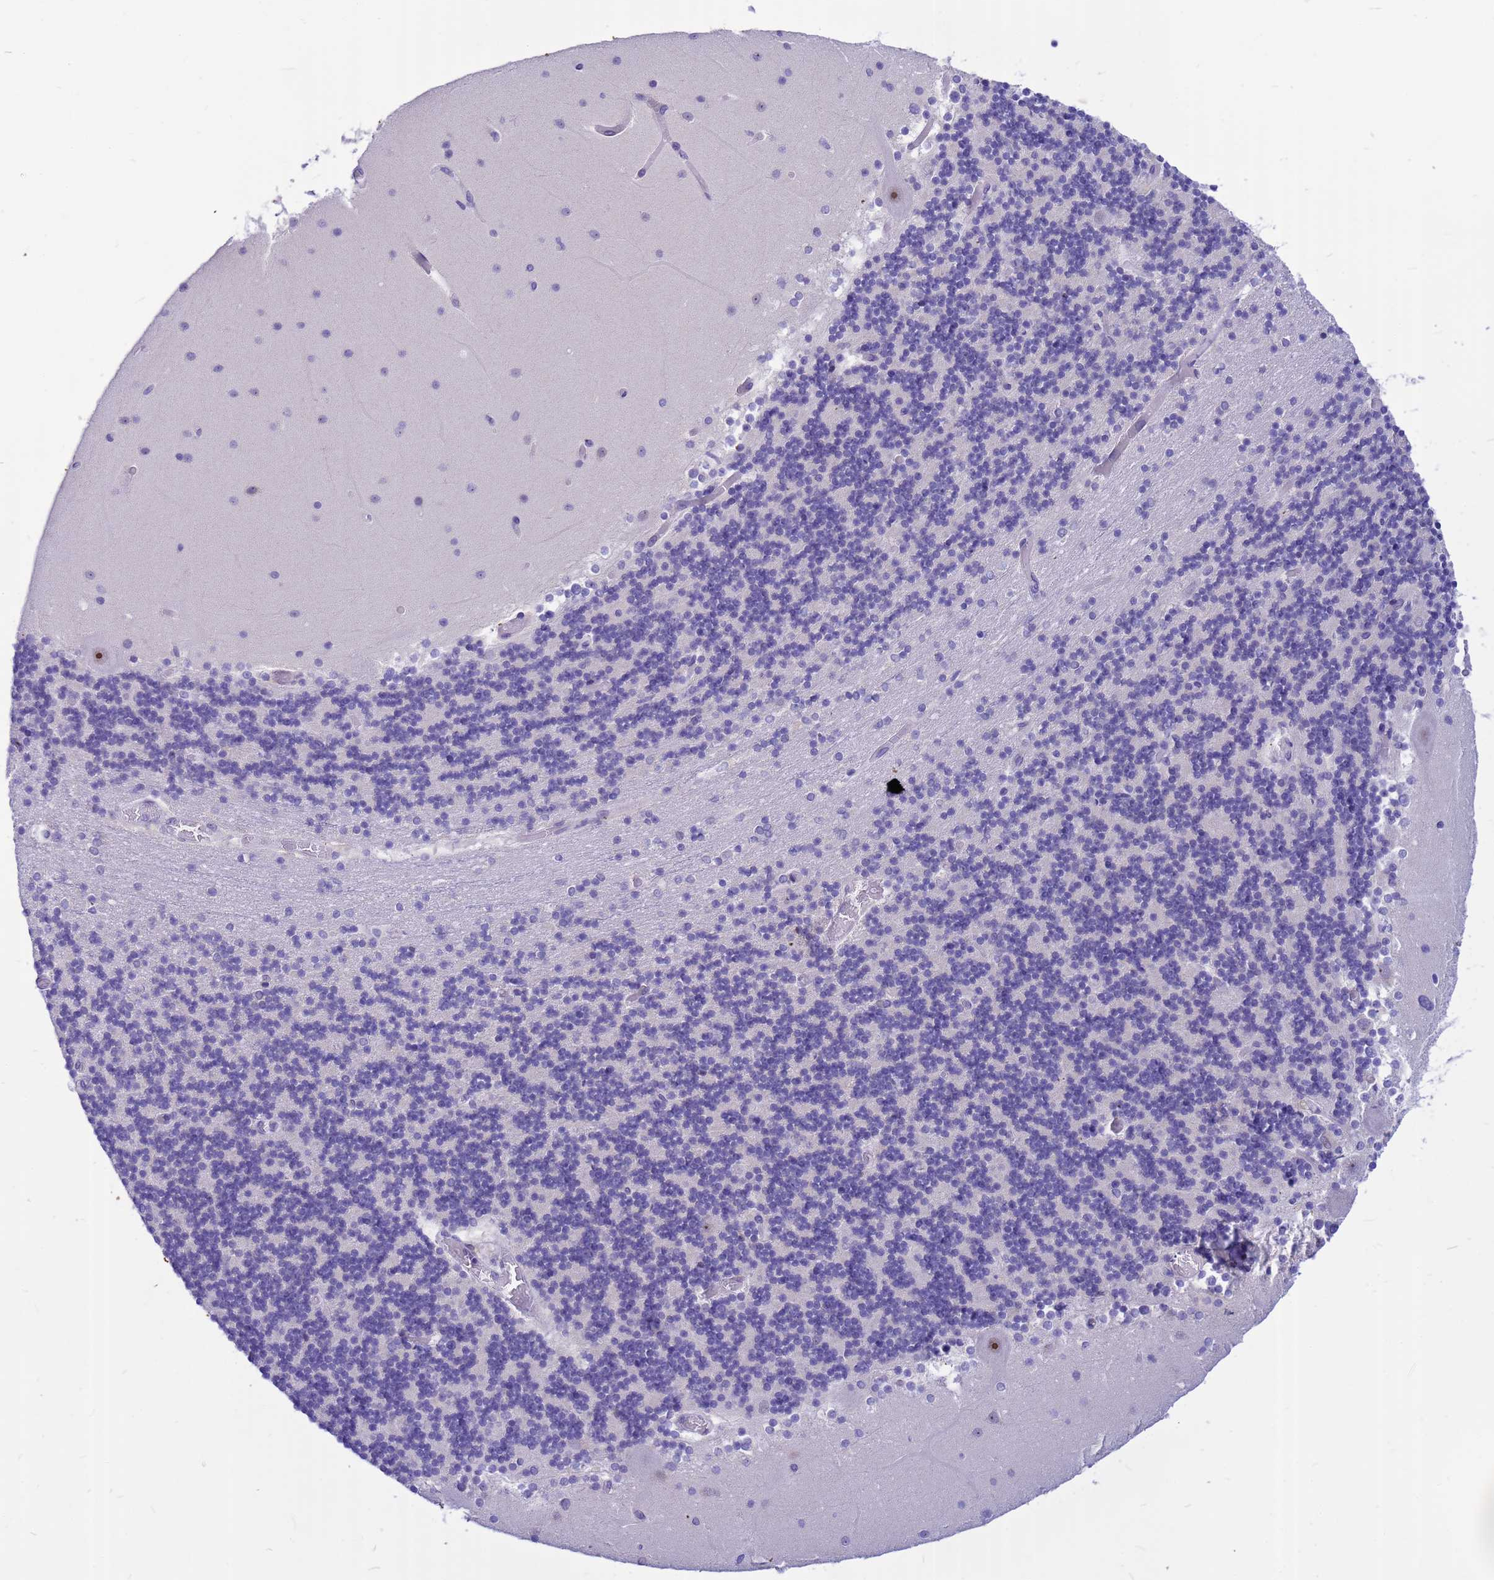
{"staining": {"intensity": "negative", "quantity": "none", "location": "none"}, "tissue": "cerebellum", "cell_type": "Cells in granular layer", "image_type": "normal", "snomed": [{"axis": "morphology", "description": "Normal tissue, NOS"}, {"axis": "topography", "description": "Cerebellum"}], "caption": "DAB (3,3'-diaminobenzidine) immunohistochemical staining of unremarkable cerebellum reveals no significant positivity in cells in granular layer. Brightfield microscopy of immunohistochemistry (IHC) stained with DAB (3,3'-diaminobenzidine) (brown) and hematoxylin (blue), captured at high magnification.", "gene": "DMRTC2", "patient": {"sex": "female", "age": 28}}